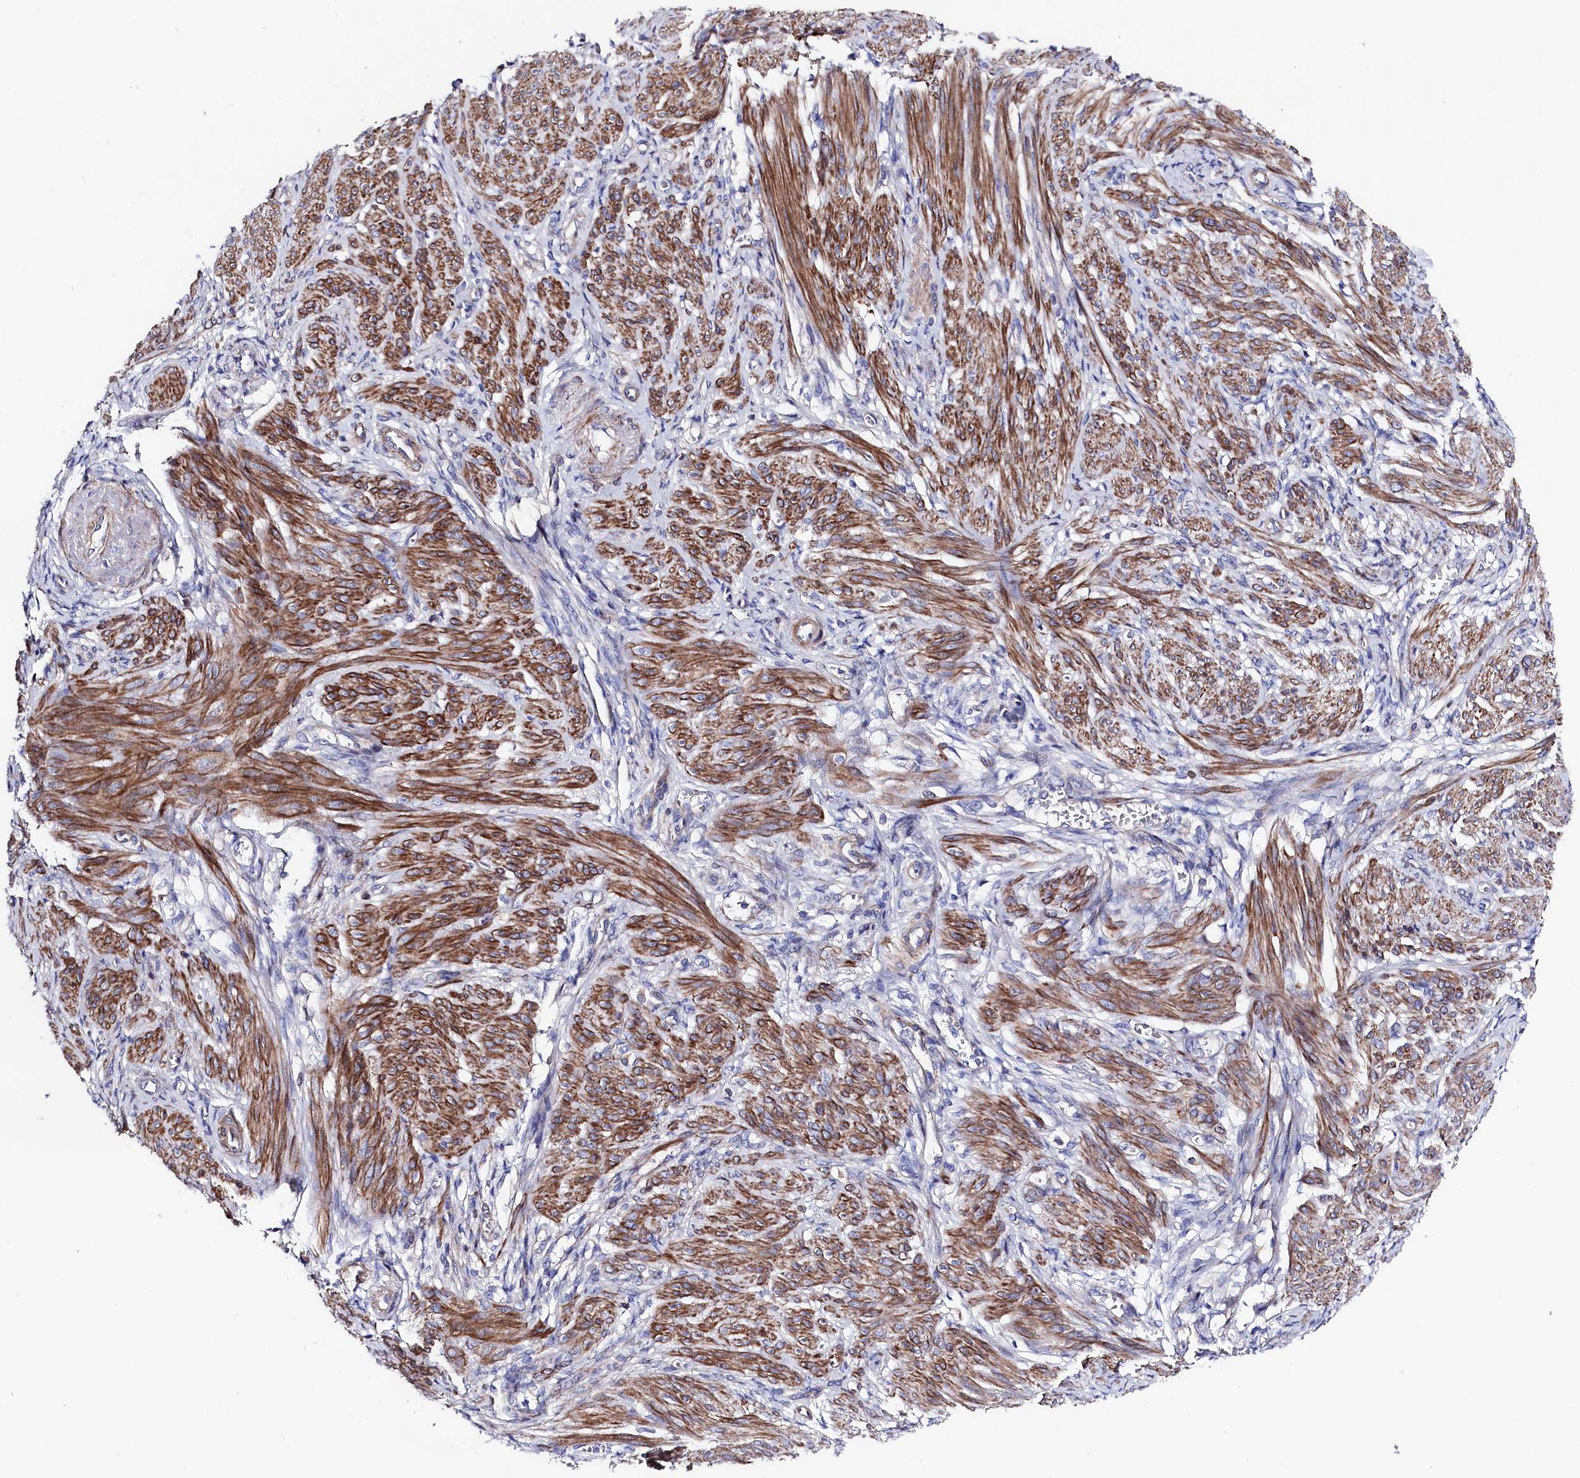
{"staining": {"intensity": "strong", "quantity": ">75%", "location": "cytoplasmic/membranous"}, "tissue": "smooth muscle", "cell_type": "Smooth muscle cells", "image_type": "normal", "snomed": [{"axis": "morphology", "description": "Normal tissue, NOS"}, {"axis": "topography", "description": "Smooth muscle"}], "caption": "This image shows IHC staining of benign human smooth muscle, with high strong cytoplasmic/membranous positivity in approximately >75% of smooth muscle cells.", "gene": "WNT8A", "patient": {"sex": "female", "age": 39}}